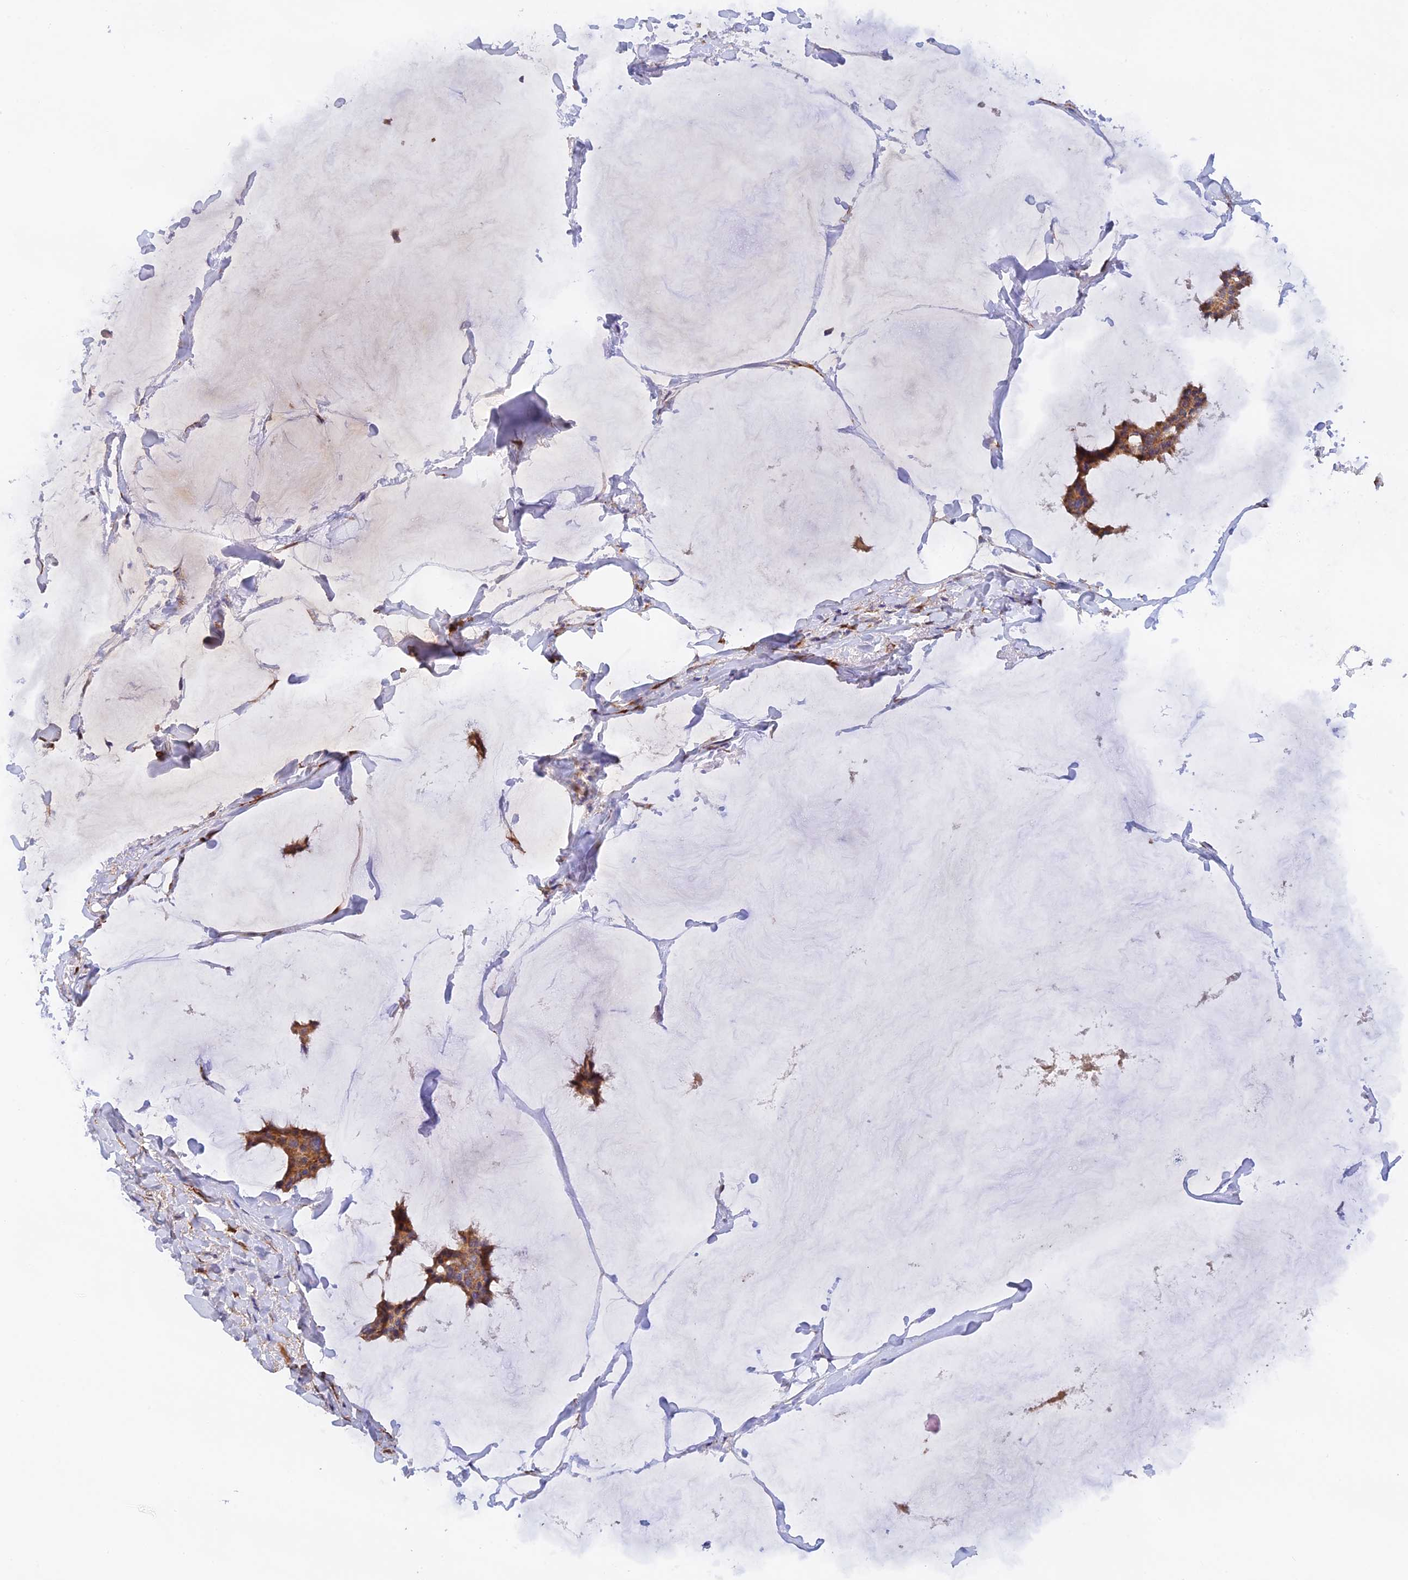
{"staining": {"intensity": "moderate", "quantity": ">75%", "location": "cytoplasmic/membranous"}, "tissue": "breast cancer", "cell_type": "Tumor cells", "image_type": "cancer", "snomed": [{"axis": "morphology", "description": "Duct carcinoma"}, {"axis": "topography", "description": "Breast"}], "caption": "The micrograph displays staining of breast invasive ductal carcinoma, revealing moderate cytoplasmic/membranous protein positivity (brown color) within tumor cells.", "gene": "RANBP6", "patient": {"sex": "female", "age": 93}}